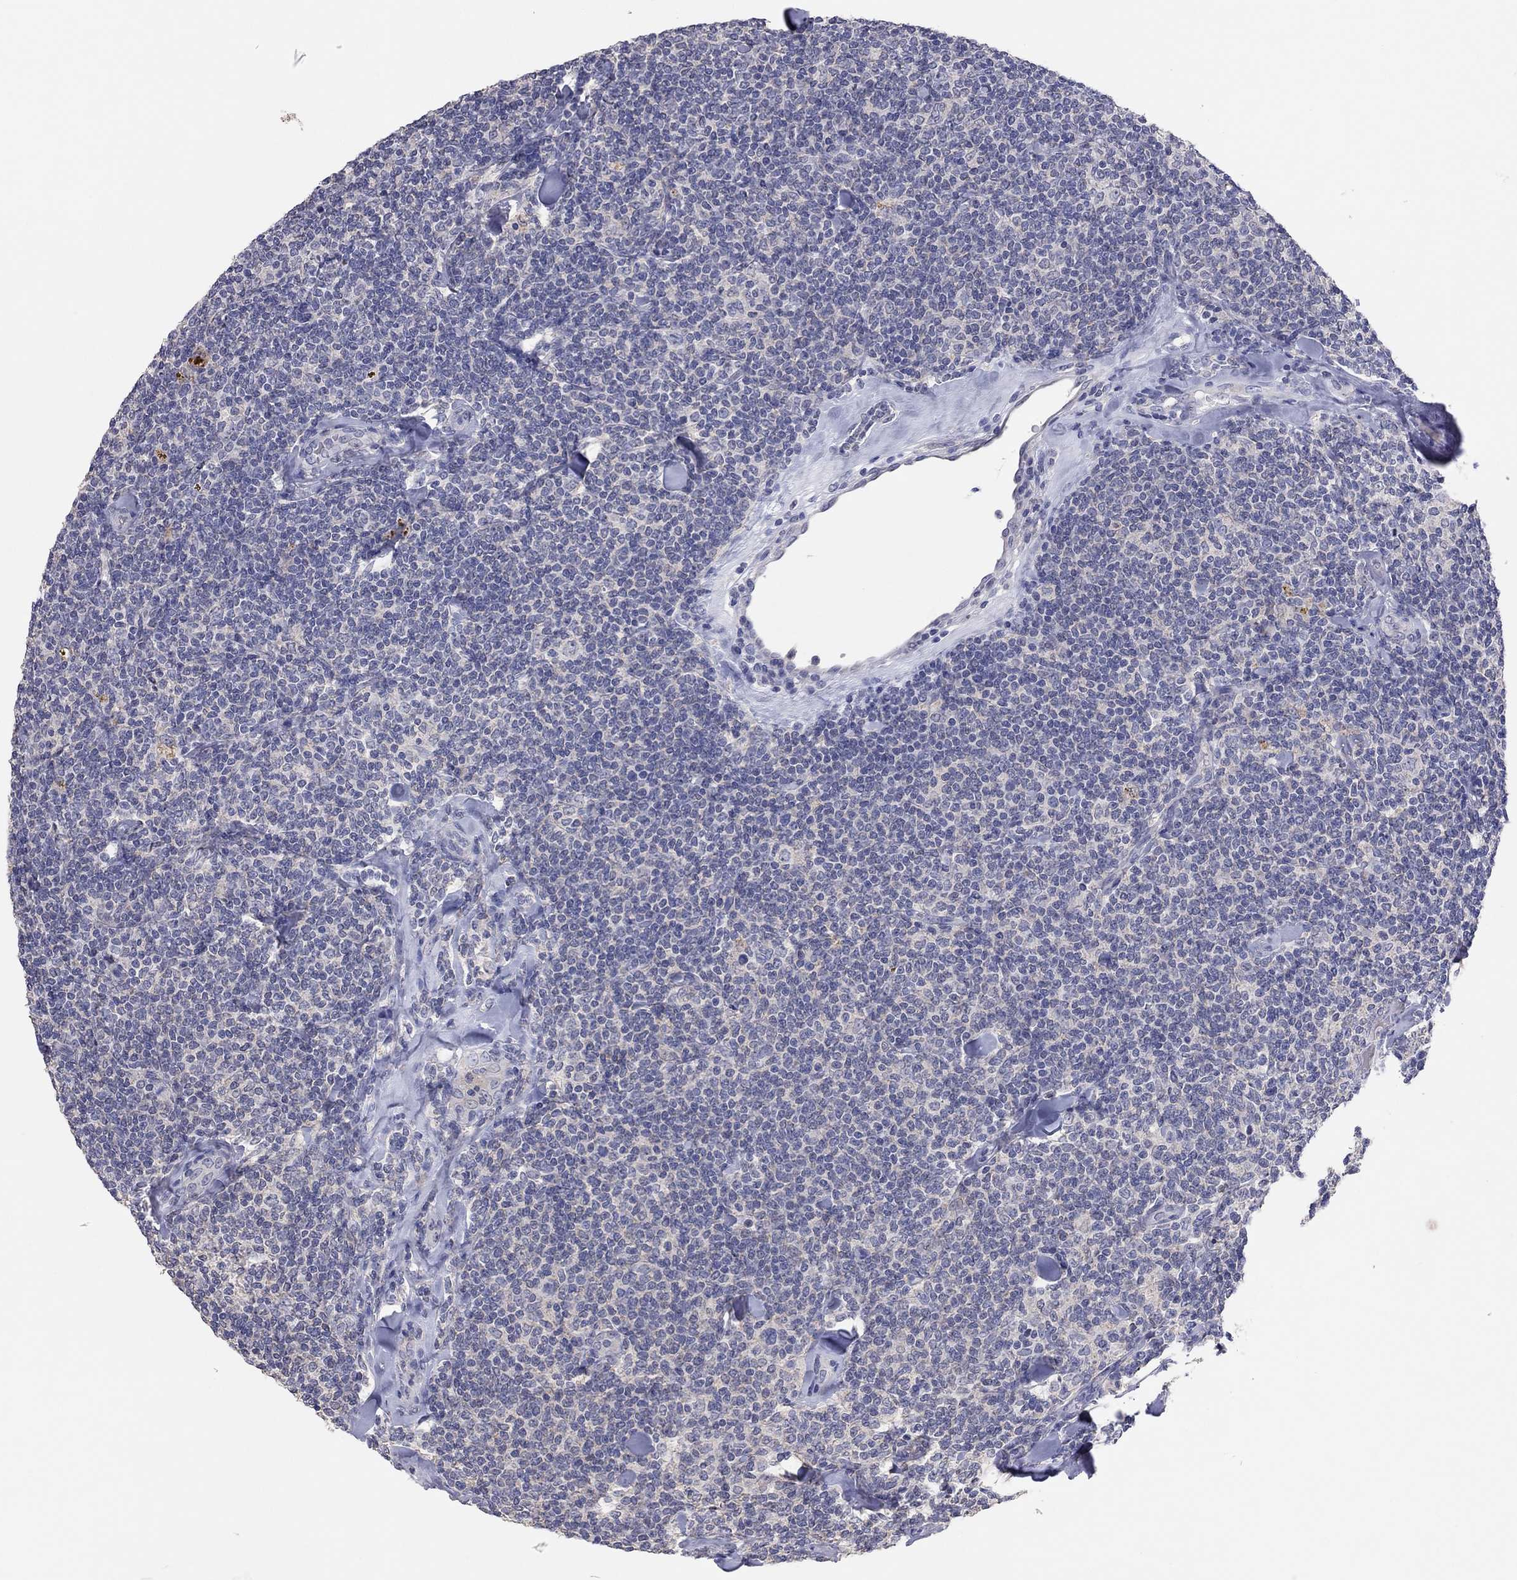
{"staining": {"intensity": "negative", "quantity": "none", "location": "none"}, "tissue": "lymphoma", "cell_type": "Tumor cells", "image_type": "cancer", "snomed": [{"axis": "morphology", "description": "Malignant lymphoma, non-Hodgkin's type, Low grade"}, {"axis": "topography", "description": "Lymph node"}], "caption": "Lymphoma was stained to show a protein in brown. There is no significant positivity in tumor cells. (DAB immunohistochemistry (IHC) visualized using brightfield microscopy, high magnification).", "gene": "MMP13", "patient": {"sex": "female", "age": 56}}